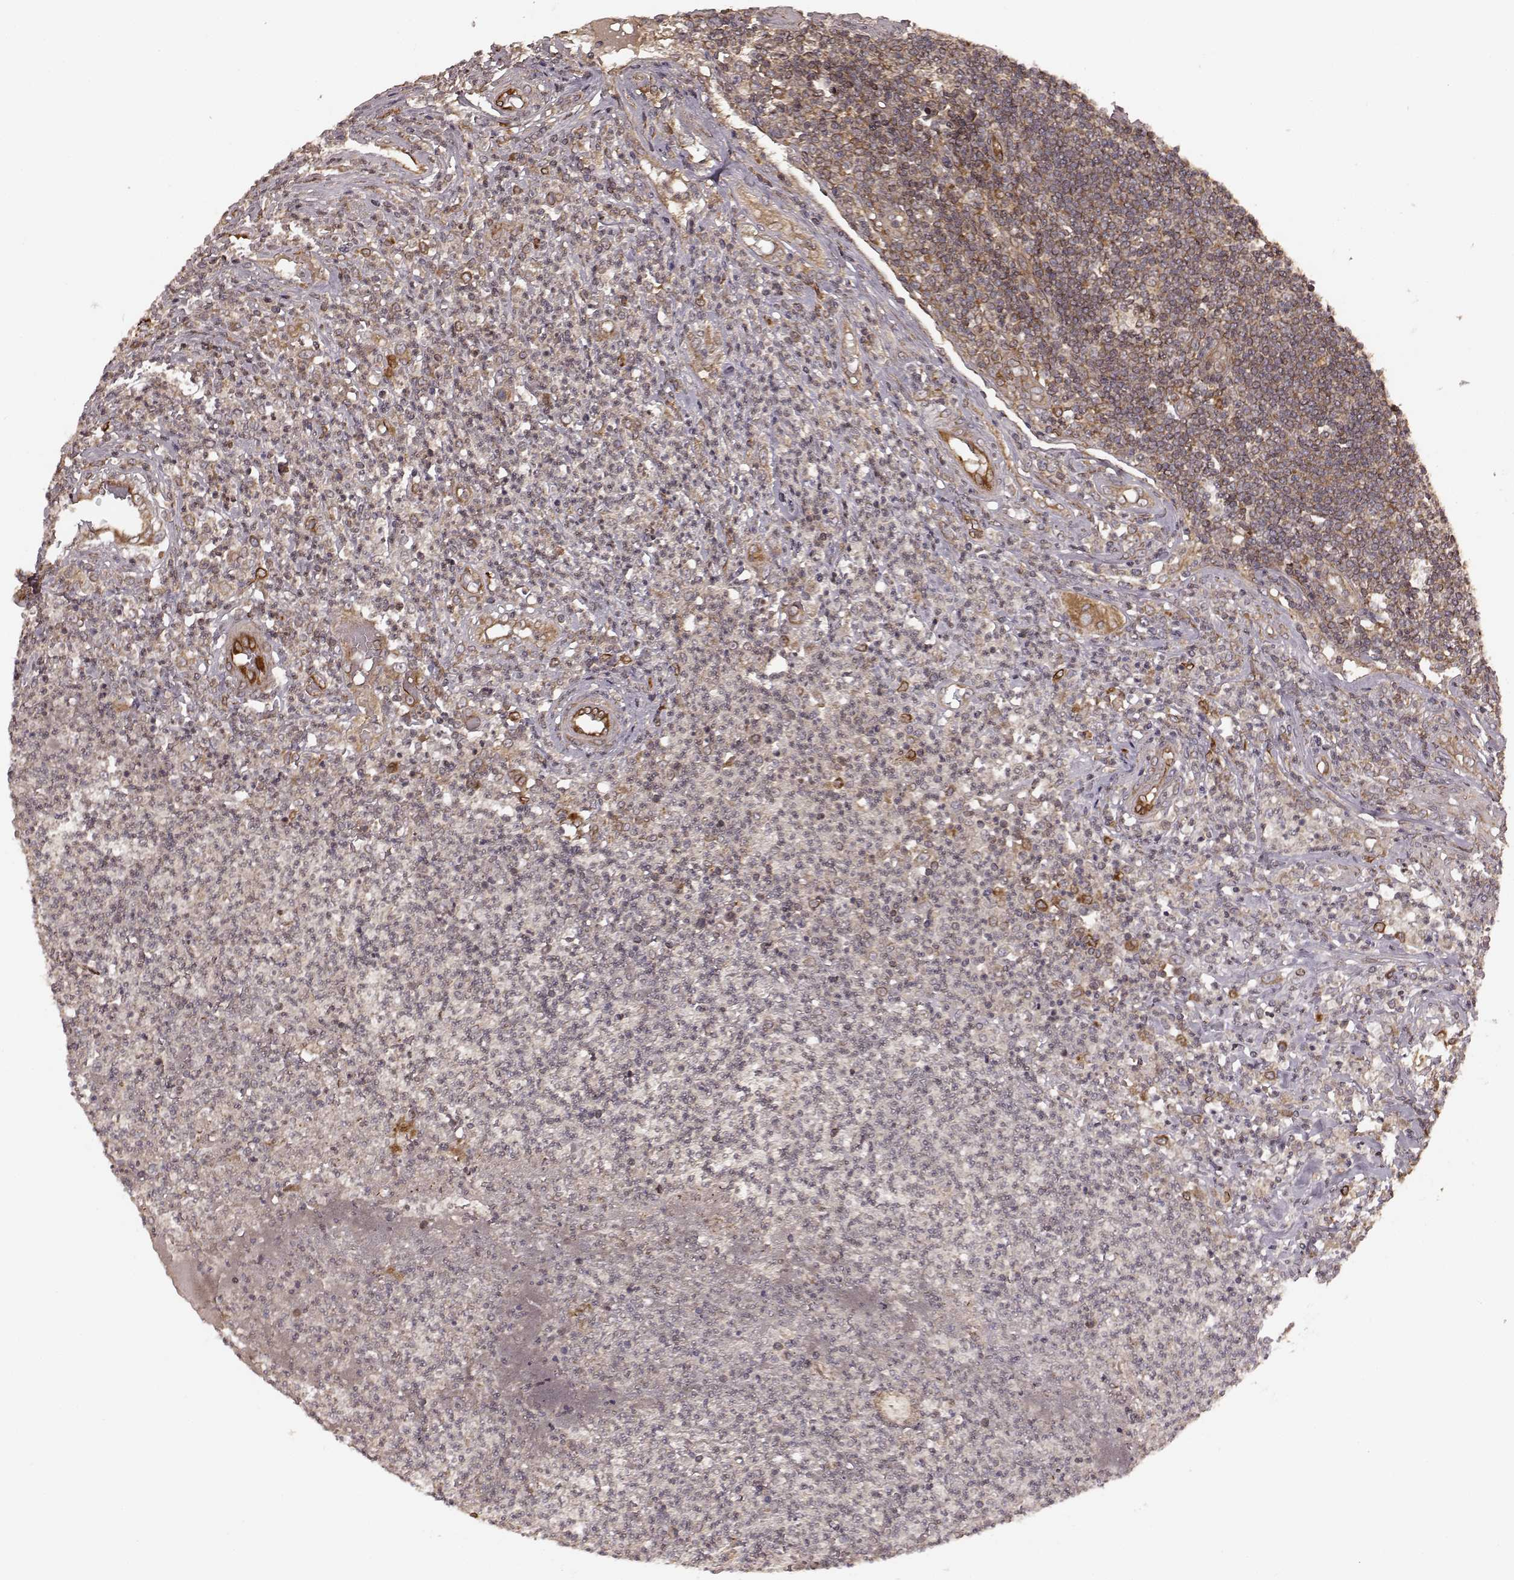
{"staining": {"intensity": "strong", "quantity": ">75%", "location": "cytoplasmic/membranous"}, "tissue": "appendix", "cell_type": "Glandular cells", "image_type": "normal", "snomed": [{"axis": "morphology", "description": "Normal tissue, NOS"}, {"axis": "morphology", "description": "Inflammation, NOS"}, {"axis": "topography", "description": "Appendix"}], "caption": "Immunohistochemistry photomicrograph of benign human appendix stained for a protein (brown), which exhibits high levels of strong cytoplasmic/membranous expression in about >75% of glandular cells.", "gene": "AGPAT1", "patient": {"sex": "male", "age": 16}}